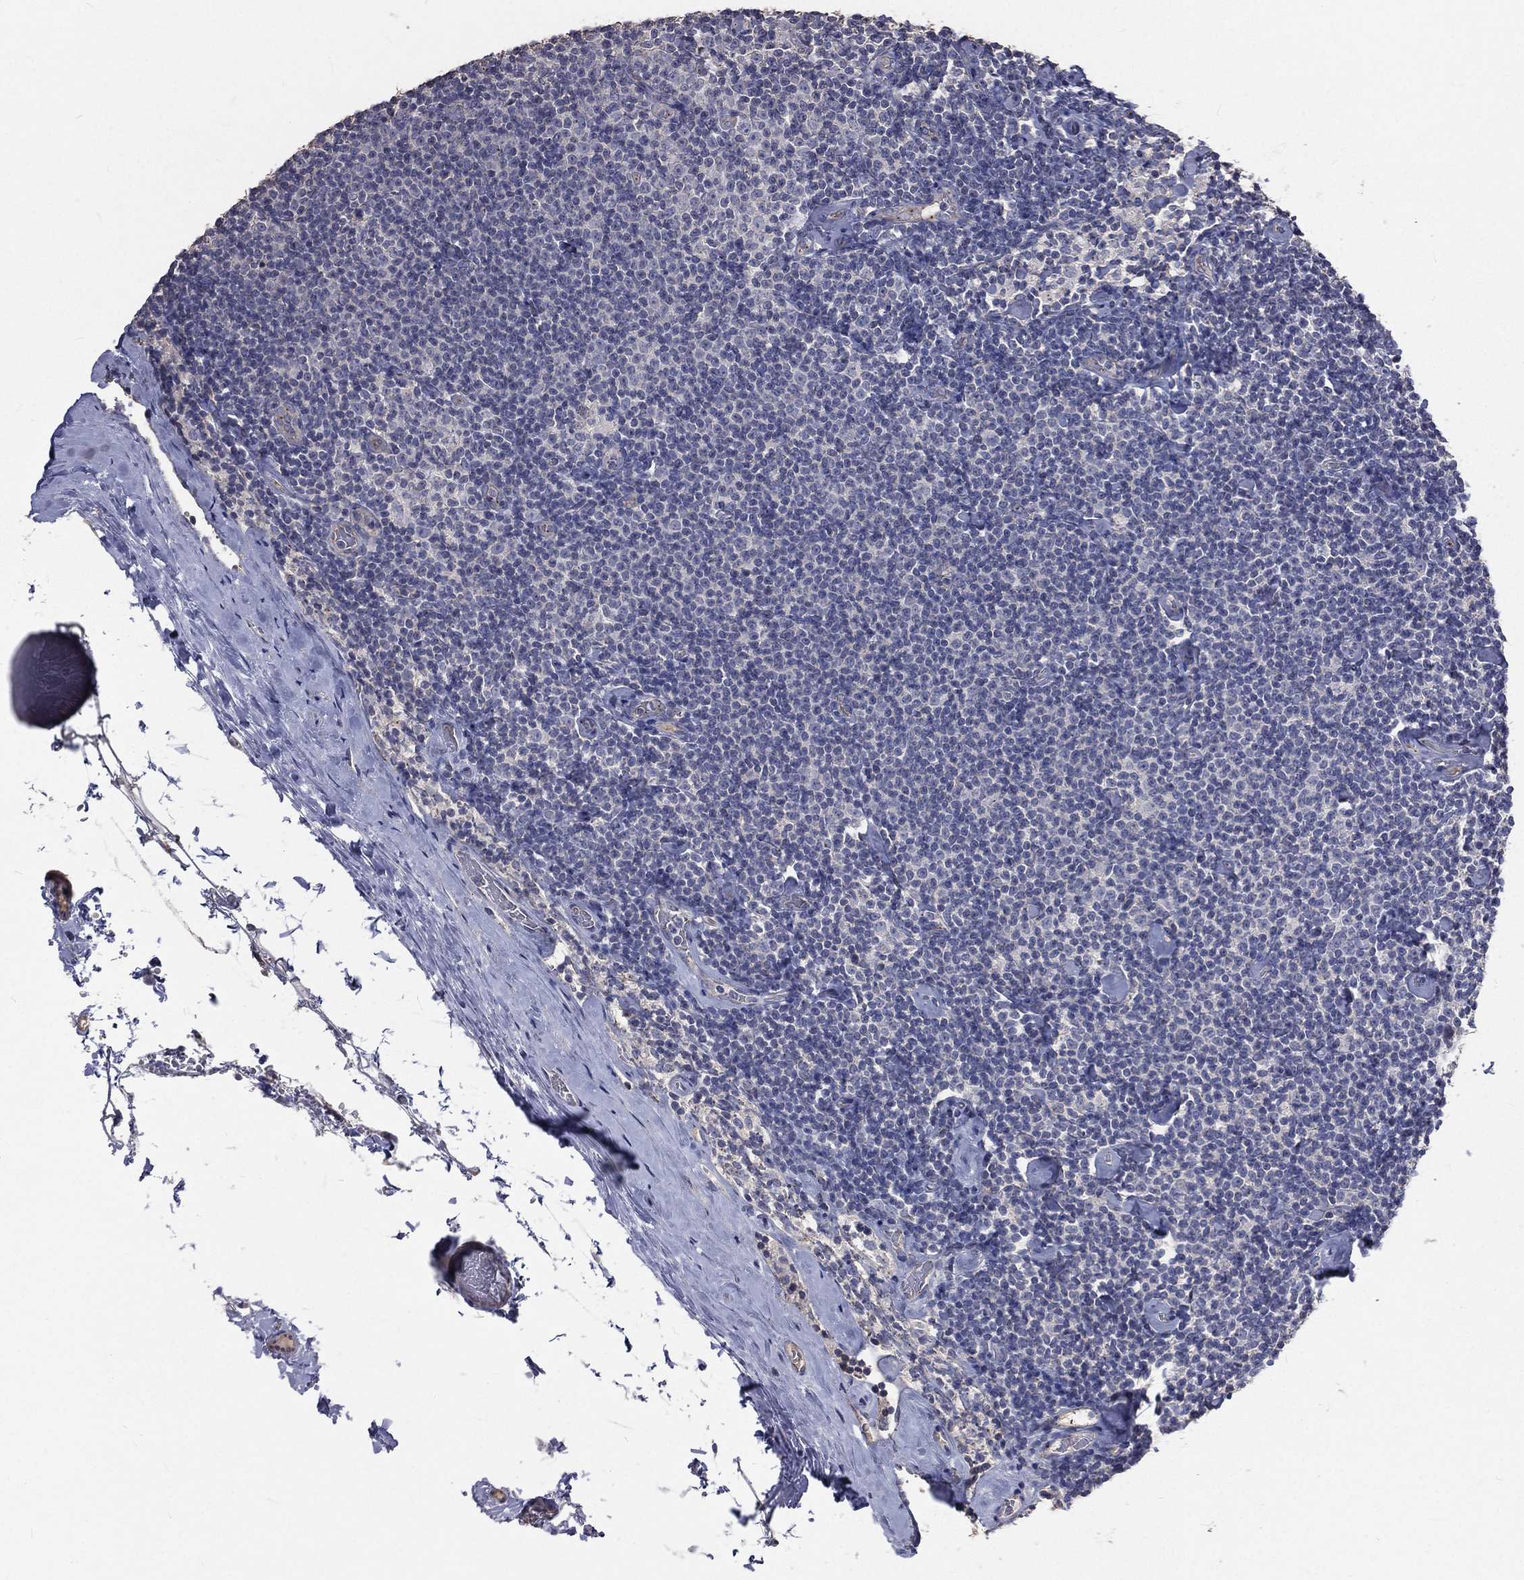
{"staining": {"intensity": "negative", "quantity": "none", "location": "none"}, "tissue": "lymphoma", "cell_type": "Tumor cells", "image_type": "cancer", "snomed": [{"axis": "morphology", "description": "Malignant lymphoma, non-Hodgkin's type, Low grade"}, {"axis": "topography", "description": "Lymph node"}], "caption": "High magnification brightfield microscopy of malignant lymphoma, non-Hodgkin's type (low-grade) stained with DAB (brown) and counterstained with hematoxylin (blue): tumor cells show no significant positivity.", "gene": "CROCC", "patient": {"sex": "male", "age": 81}}